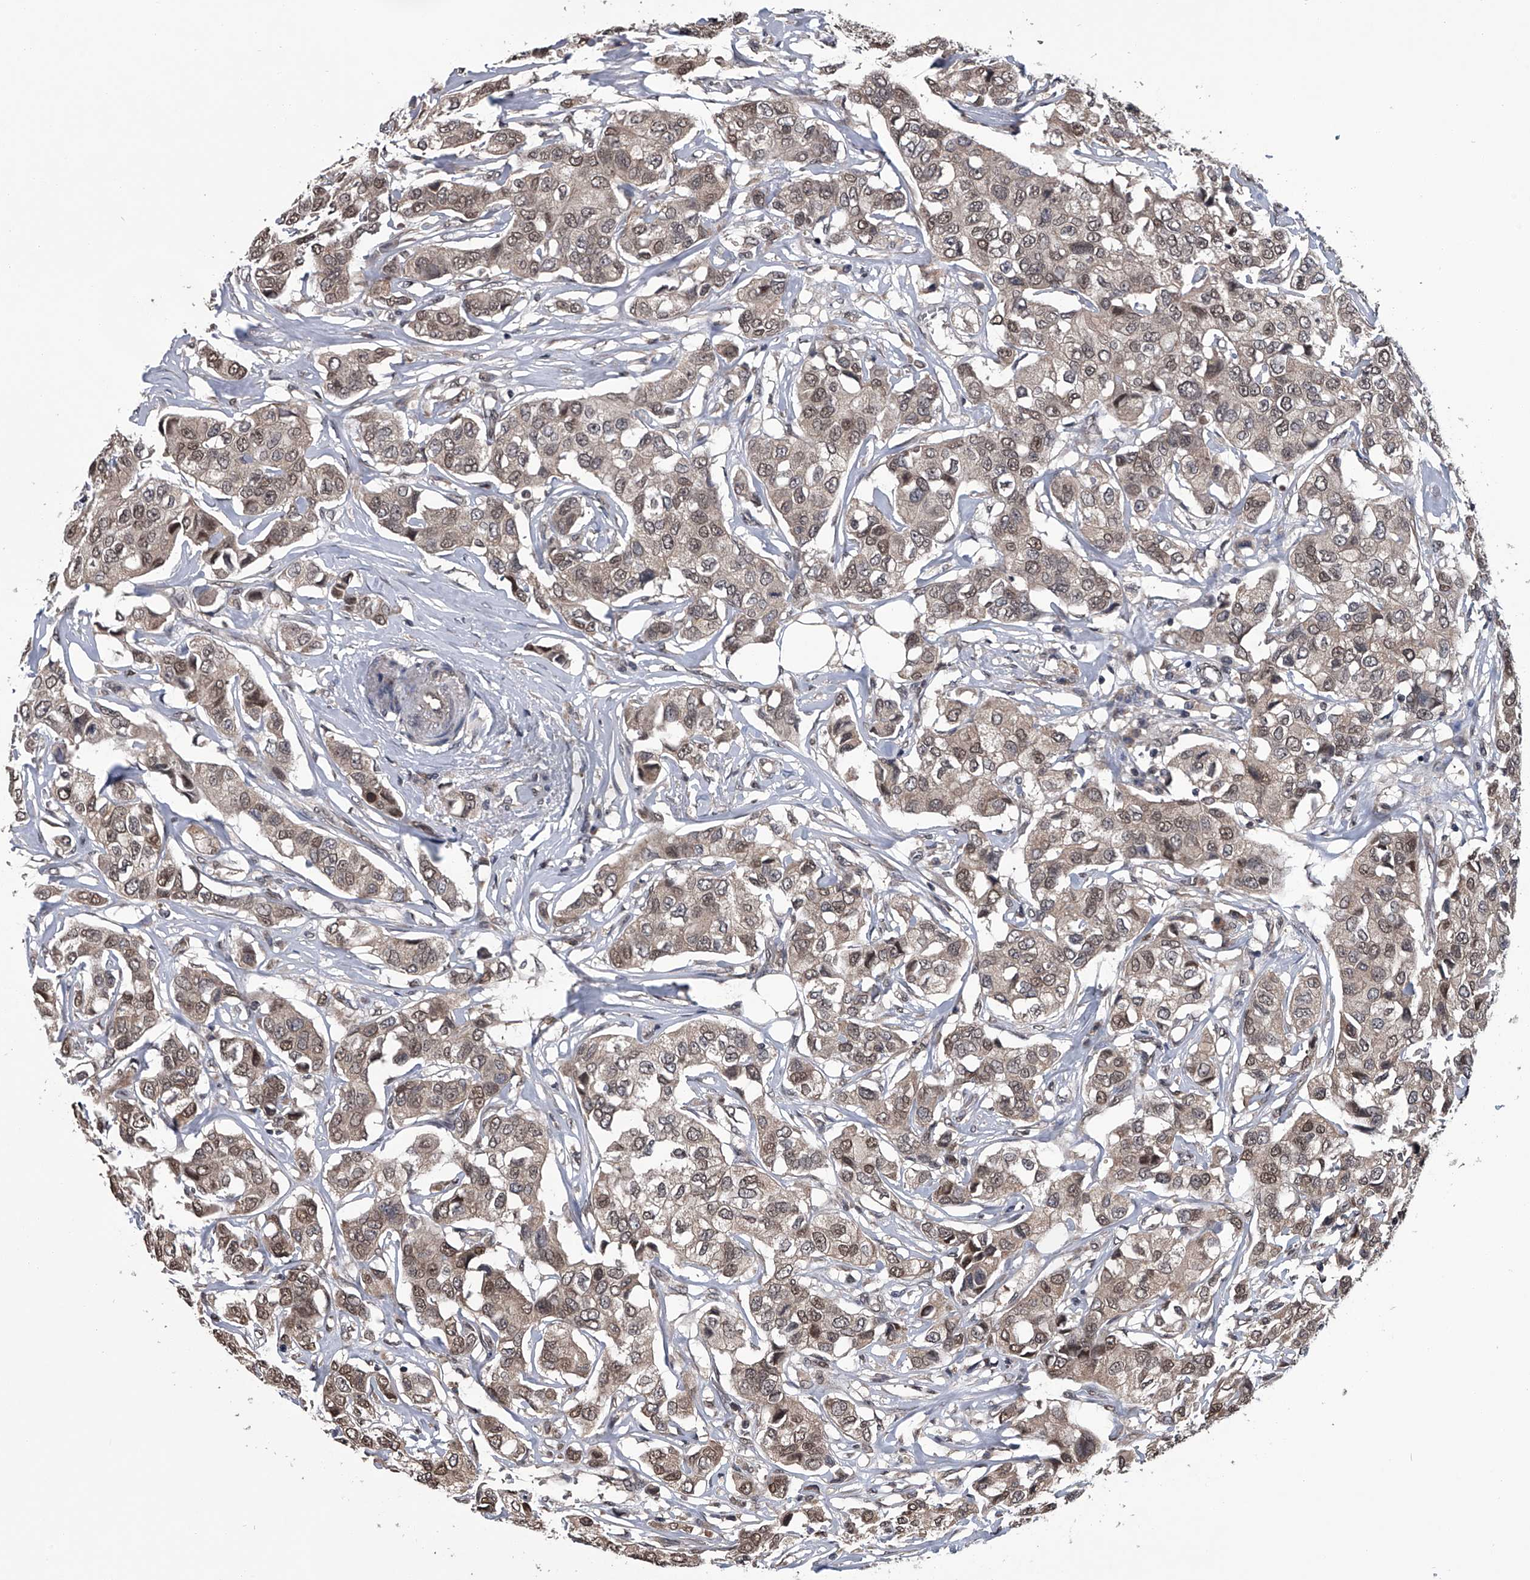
{"staining": {"intensity": "moderate", "quantity": ">75%", "location": "cytoplasmic/membranous,nuclear"}, "tissue": "breast cancer", "cell_type": "Tumor cells", "image_type": "cancer", "snomed": [{"axis": "morphology", "description": "Duct carcinoma"}, {"axis": "topography", "description": "Breast"}], "caption": "Breast cancer (infiltrating ductal carcinoma) was stained to show a protein in brown. There is medium levels of moderate cytoplasmic/membranous and nuclear expression in about >75% of tumor cells.", "gene": "TSNAX", "patient": {"sex": "female", "age": 80}}